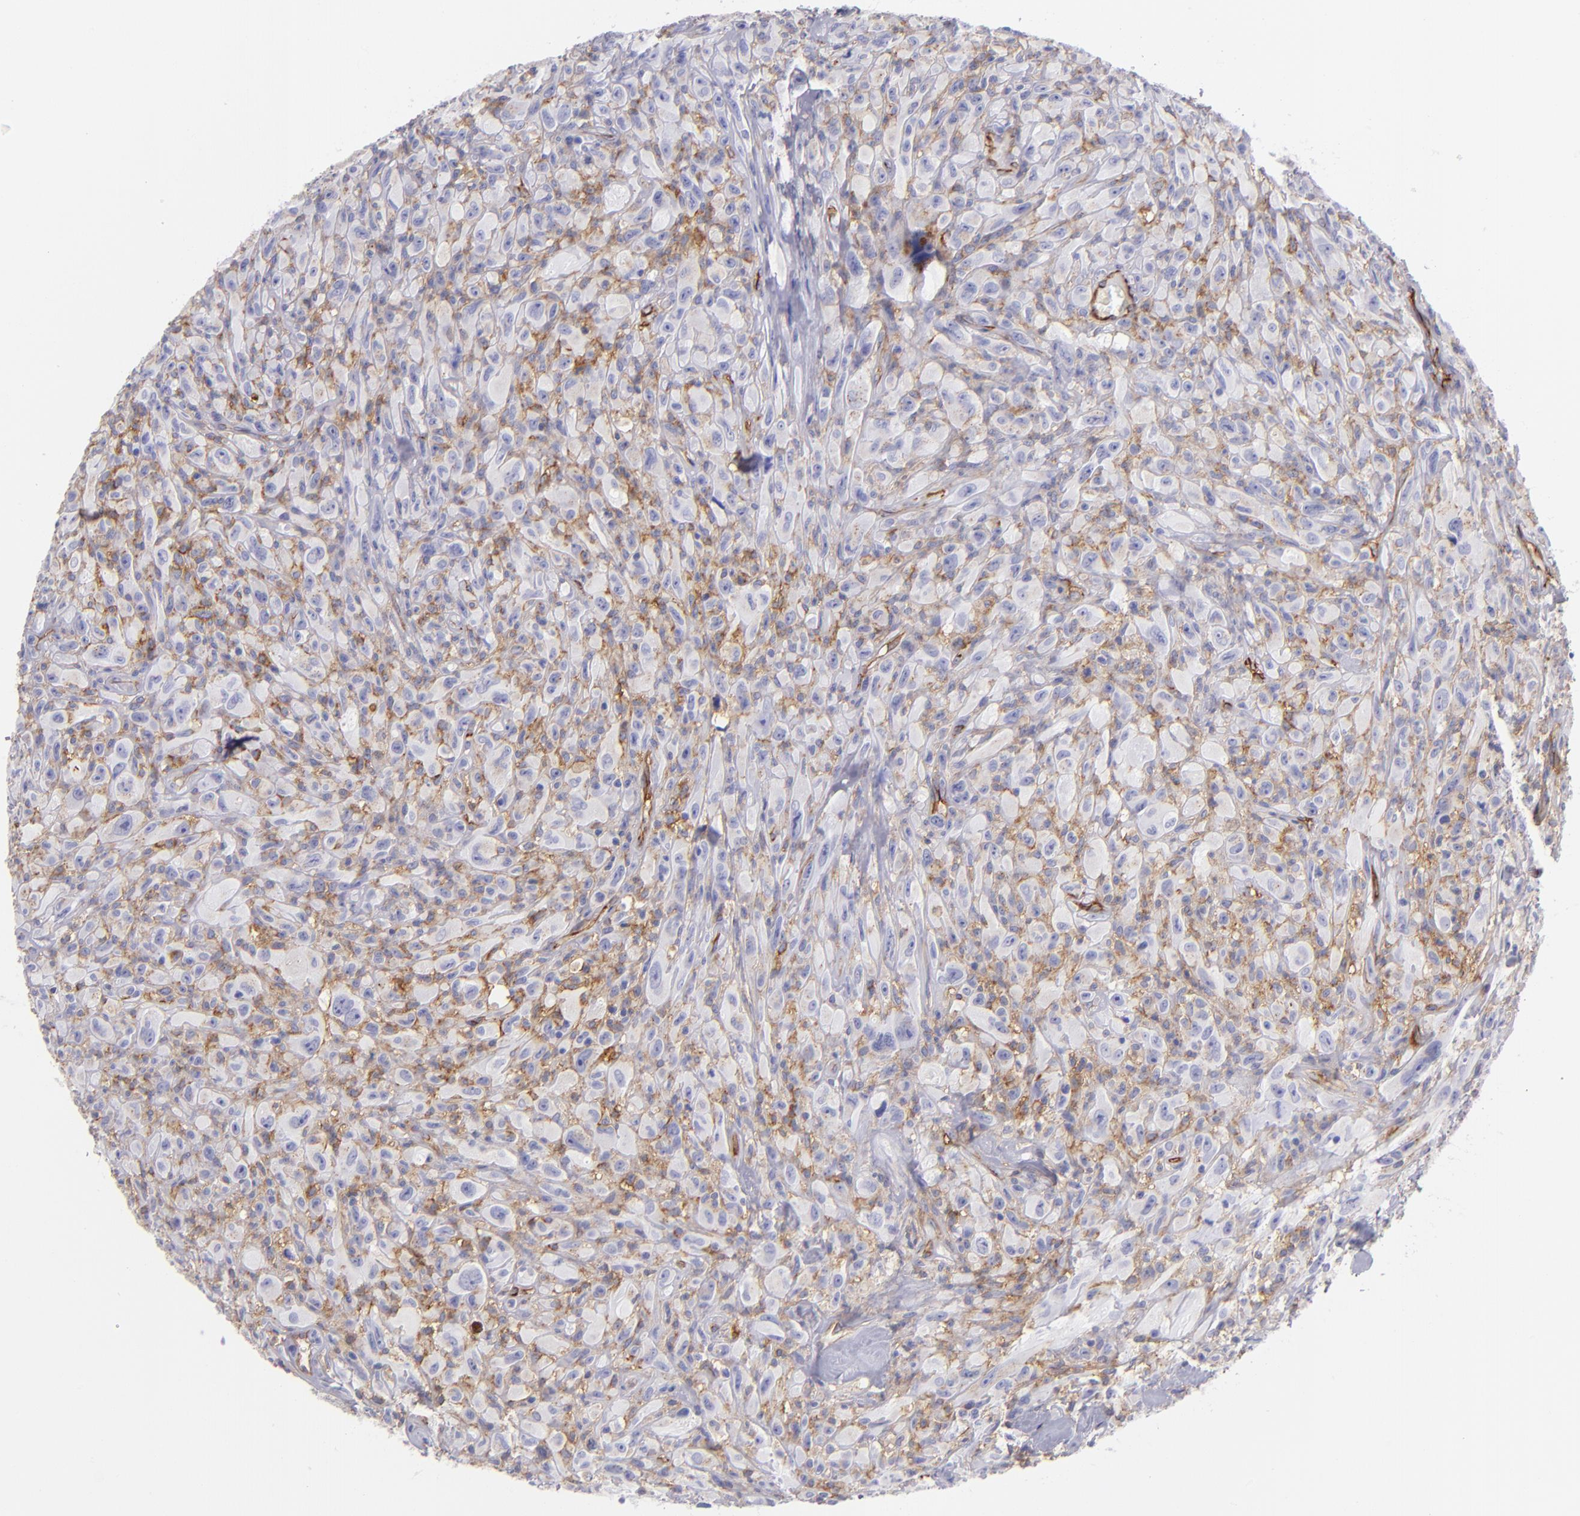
{"staining": {"intensity": "weak", "quantity": "<25%", "location": "cytoplasmic/membranous"}, "tissue": "glioma", "cell_type": "Tumor cells", "image_type": "cancer", "snomed": [{"axis": "morphology", "description": "Glioma, malignant, High grade"}, {"axis": "topography", "description": "Brain"}], "caption": "There is no significant positivity in tumor cells of high-grade glioma (malignant).", "gene": "ENTPD1", "patient": {"sex": "male", "age": 48}}